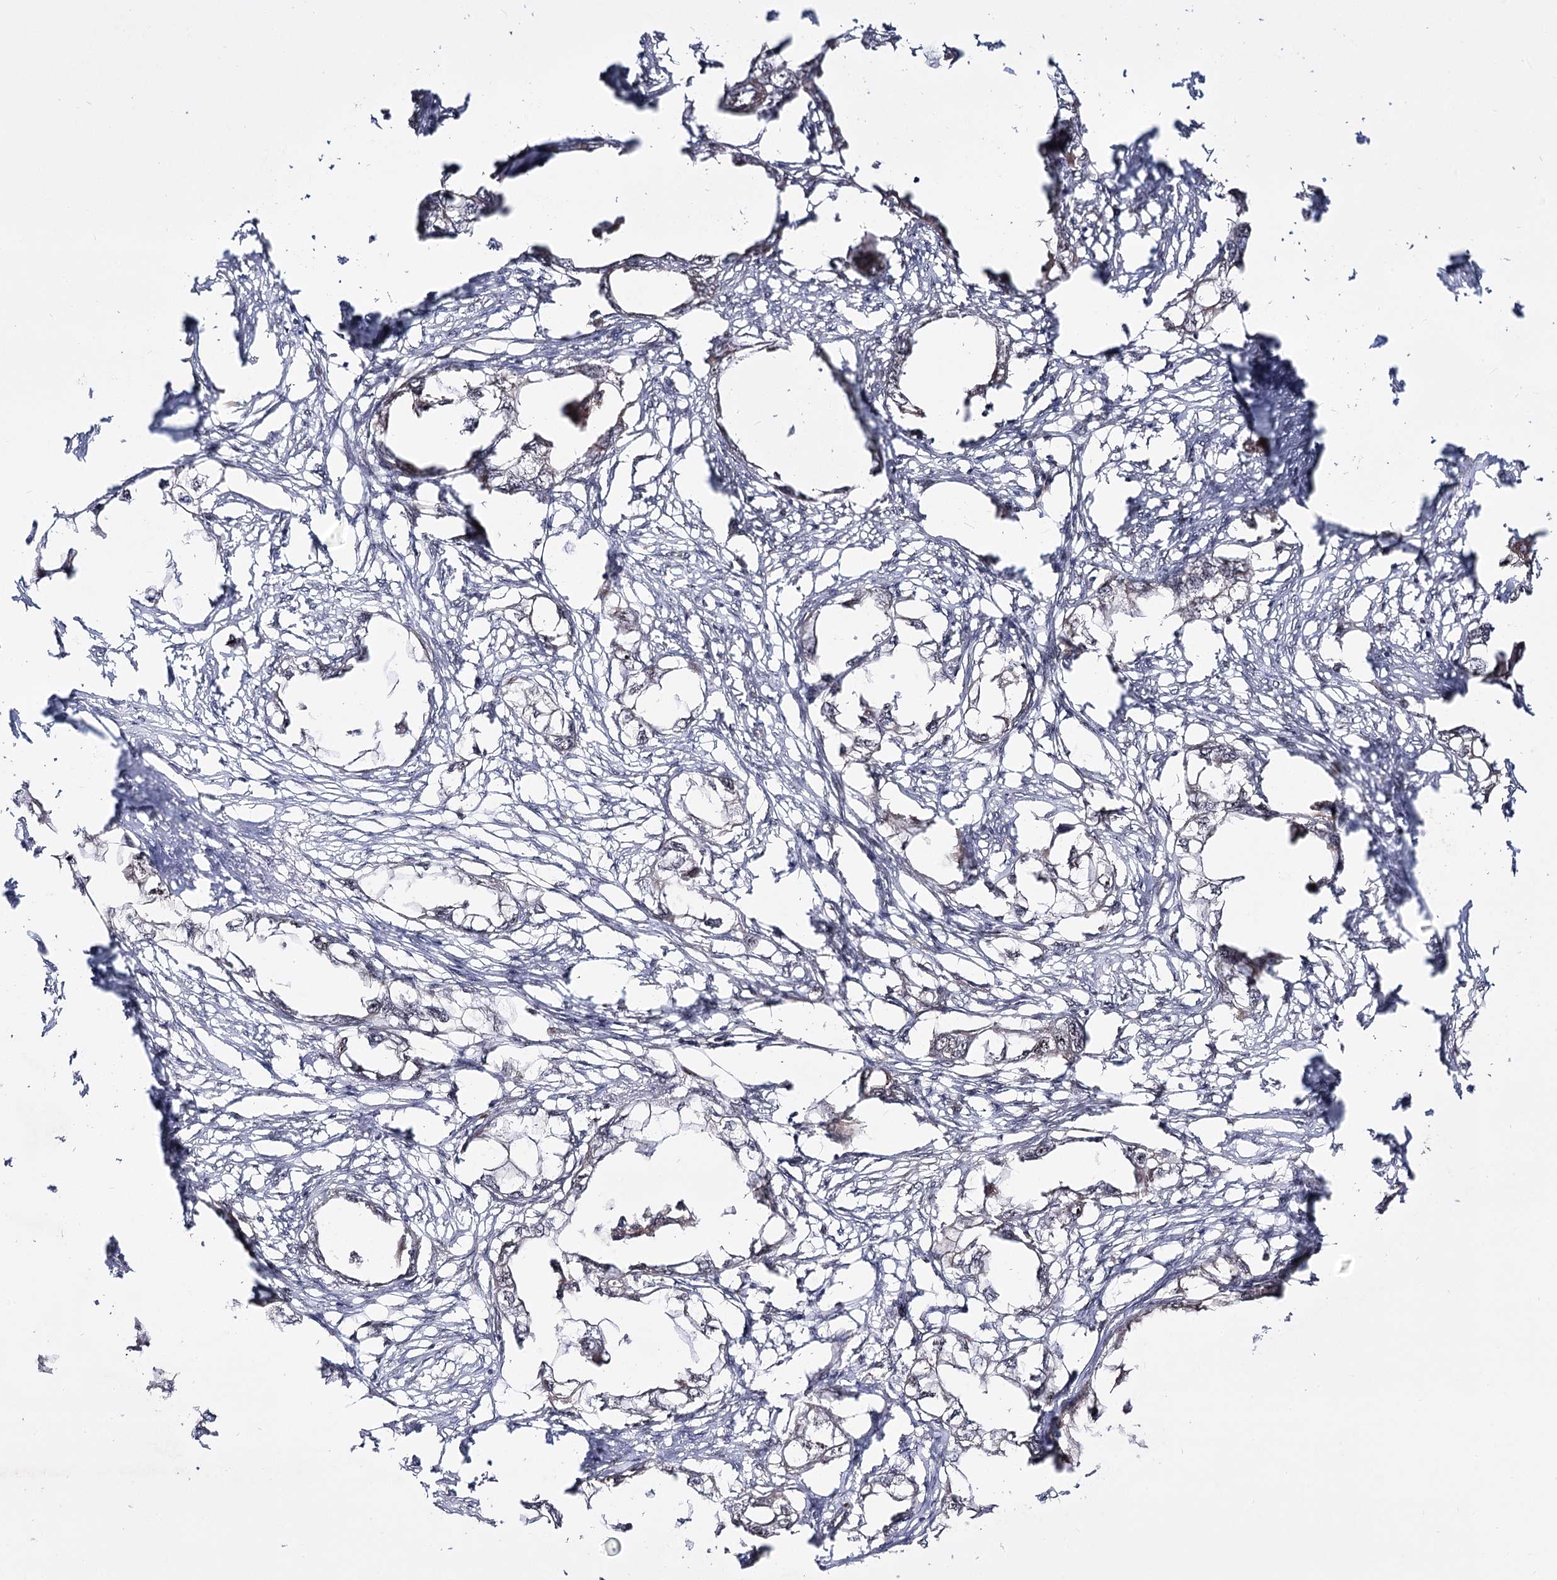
{"staining": {"intensity": "negative", "quantity": "none", "location": "none"}, "tissue": "endometrial cancer", "cell_type": "Tumor cells", "image_type": "cancer", "snomed": [{"axis": "morphology", "description": "Adenocarcinoma, NOS"}, {"axis": "morphology", "description": "Adenocarcinoma, metastatic, NOS"}, {"axis": "topography", "description": "Adipose tissue"}, {"axis": "topography", "description": "Endometrium"}], "caption": "Immunohistochemistry micrograph of human endometrial cancer stained for a protein (brown), which exhibits no expression in tumor cells.", "gene": "RRP9", "patient": {"sex": "female", "age": 67}}